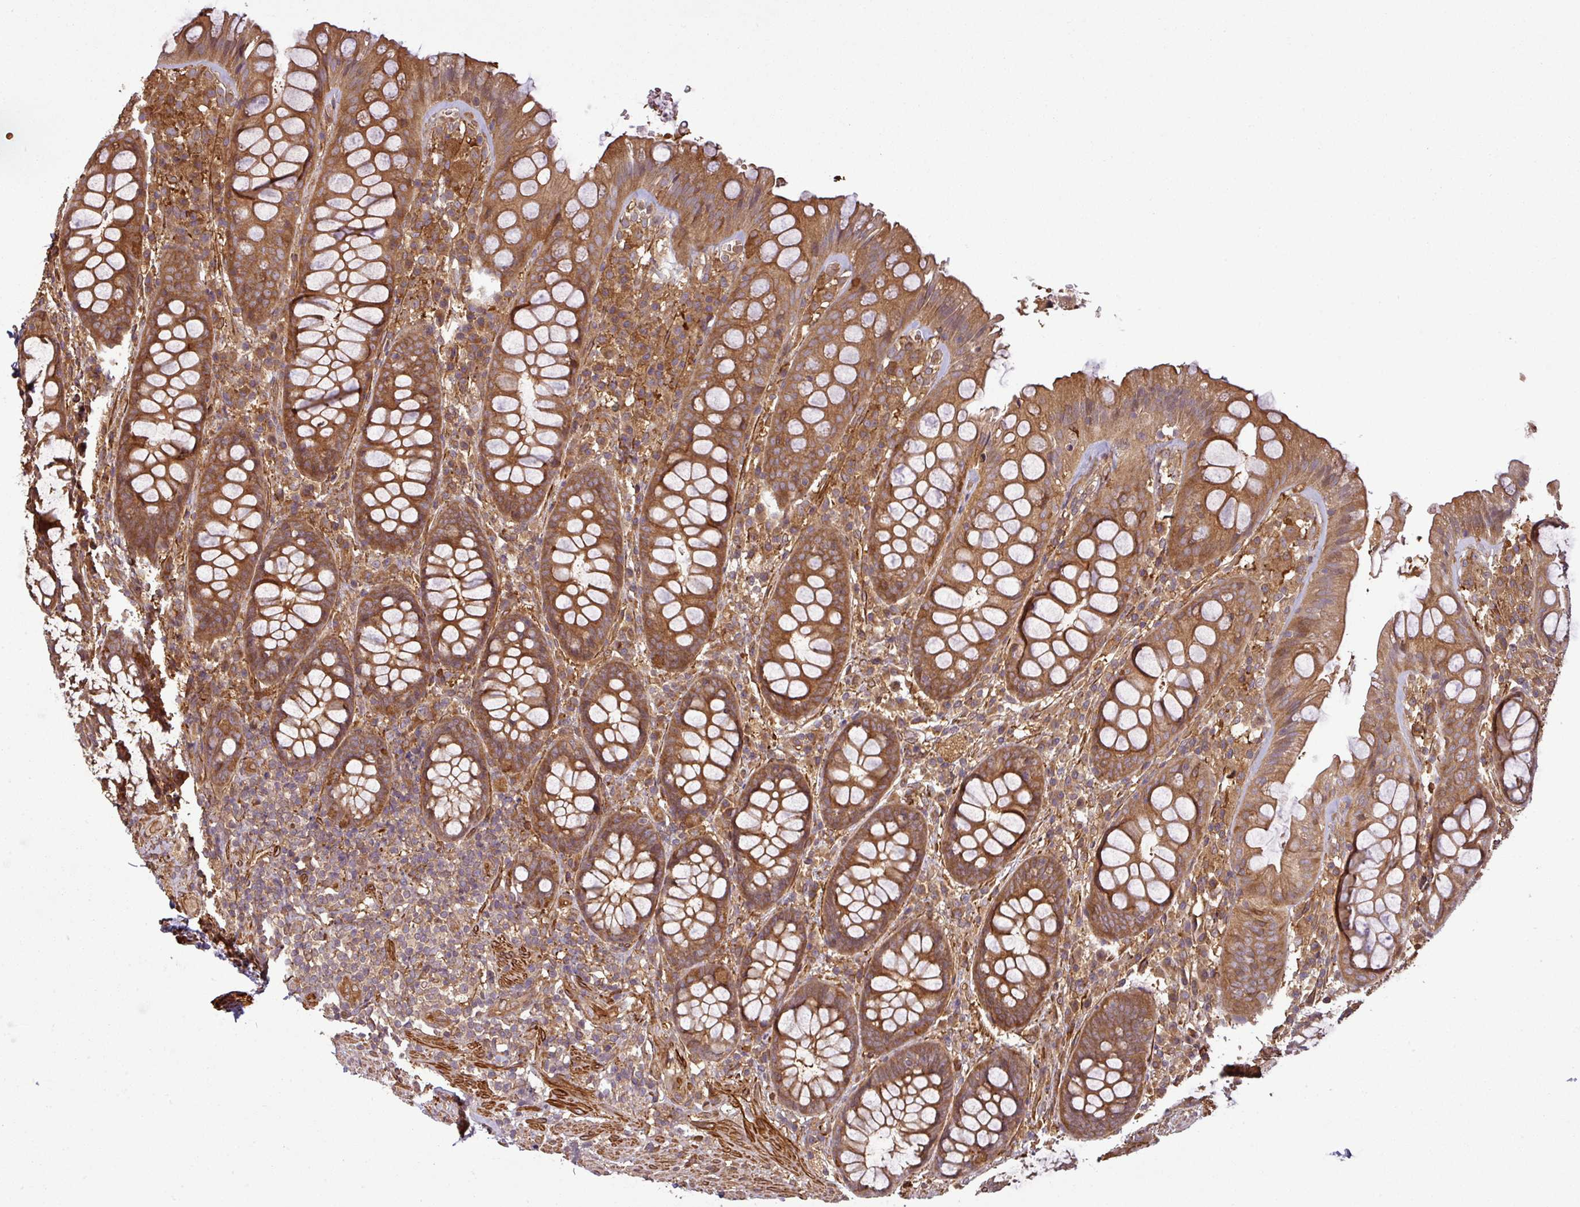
{"staining": {"intensity": "moderate", "quantity": ">75%", "location": "cytoplasmic/membranous"}, "tissue": "rectum", "cell_type": "Glandular cells", "image_type": "normal", "snomed": [{"axis": "morphology", "description": "Normal tissue, NOS"}, {"axis": "topography", "description": "Rectum"}], "caption": "A medium amount of moderate cytoplasmic/membranous staining is present in approximately >75% of glandular cells in normal rectum.", "gene": "MAP3K6", "patient": {"sex": "male", "age": 83}}